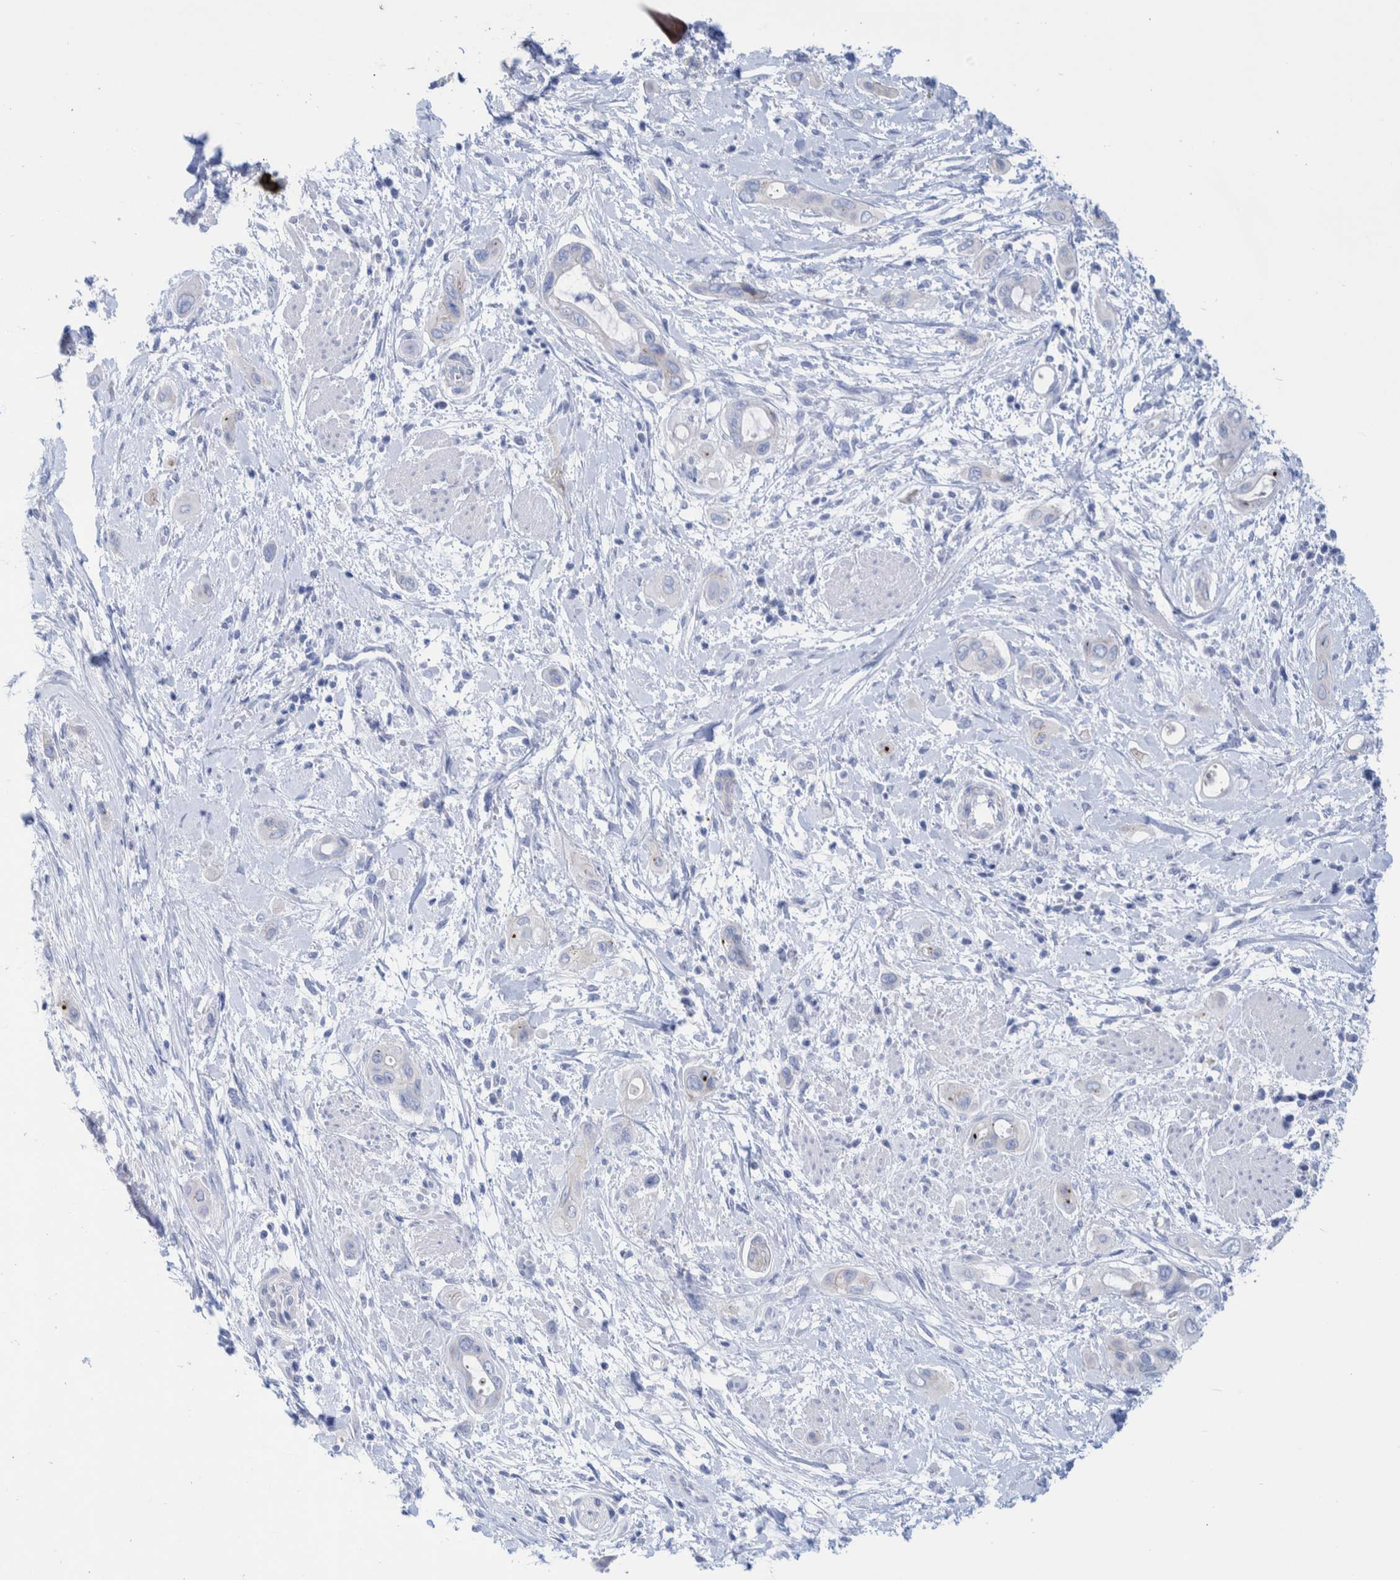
{"staining": {"intensity": "negative", "quantity": "none", "location": "none"}, "tissue": "pancreatic cancer", "cell_type": "Tumor cells", "image_type": "cancer", "snomed": [{"axis": "morphology", "description": "Adenocarcinoma, NOS"}, {"axis": "topography", "description": "Pancreas"}], "caption": "DAB immunohistochemical staining of human pancreatic adenocarcinoma exhibits no significant staining in tumor cells. (DAB immunohistochemistry (IHC) with hematoxylin counter stain).", "gene": "PERP", "patient": {"sex": "male", "age": 59}}